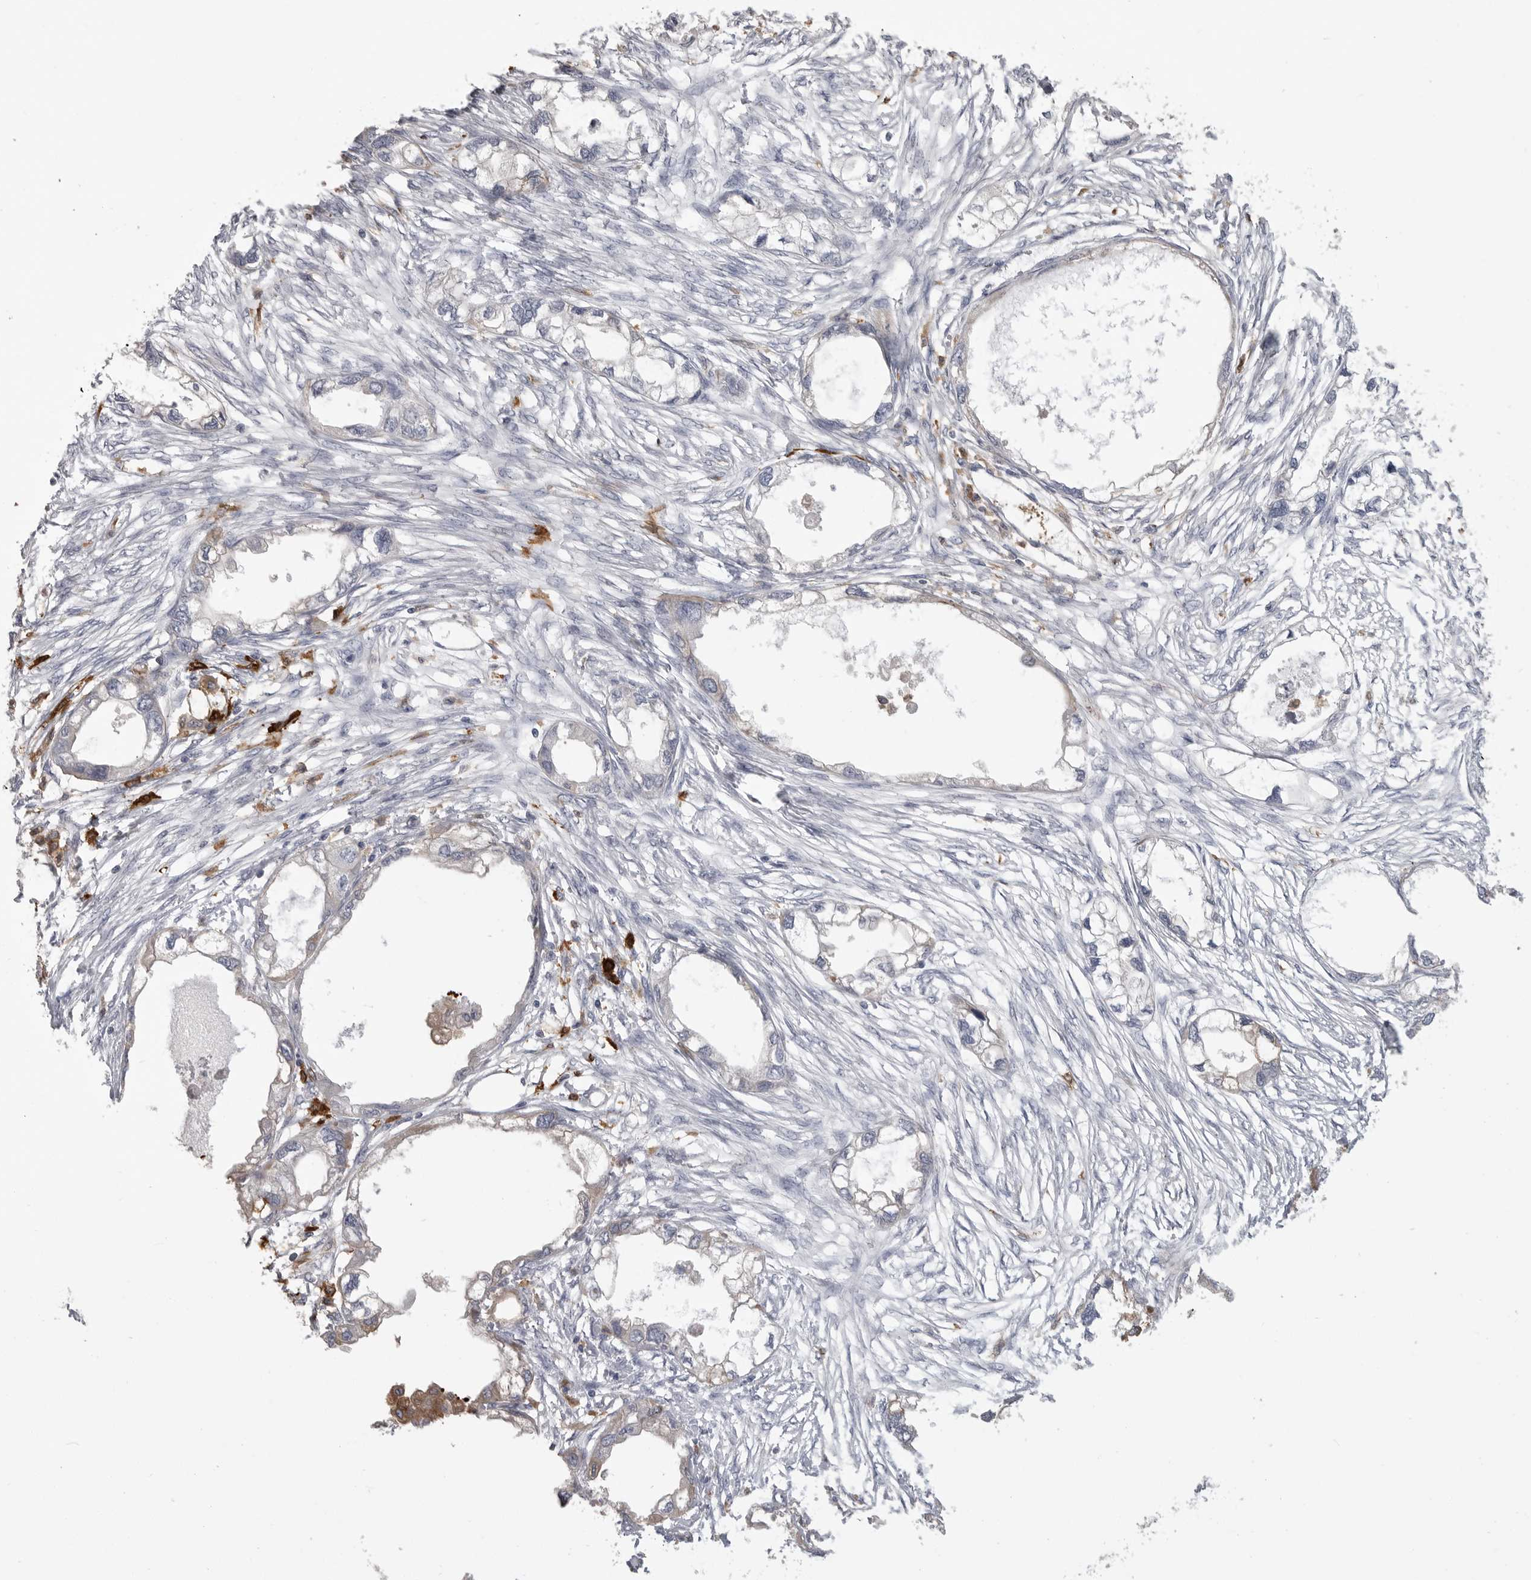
{"staining": {"intensity": "negative", "quantity": "none", "location": "none"}, "tissue": "endometrial cancer", "cell_type": "Tumor cells", "image_type": "cancer", "snomed": [{"axis": "morphology", "description": "Adenocarcinoma, NOS"}, {"axis": "morphology", "description": "Adenocarcinoma, metastatic, NOS"}, {"axis": "topography", "description": "Adipose tissue"}, {"axis": "topography", "description": "Endometrium"}], "caption": "Micrograph shows no protein expression in tumor cells of endometrial cancer (adenocarcinoma) tissue.", "gene": "CMTM6", "patient": {"sex": "female", "age": 67}}